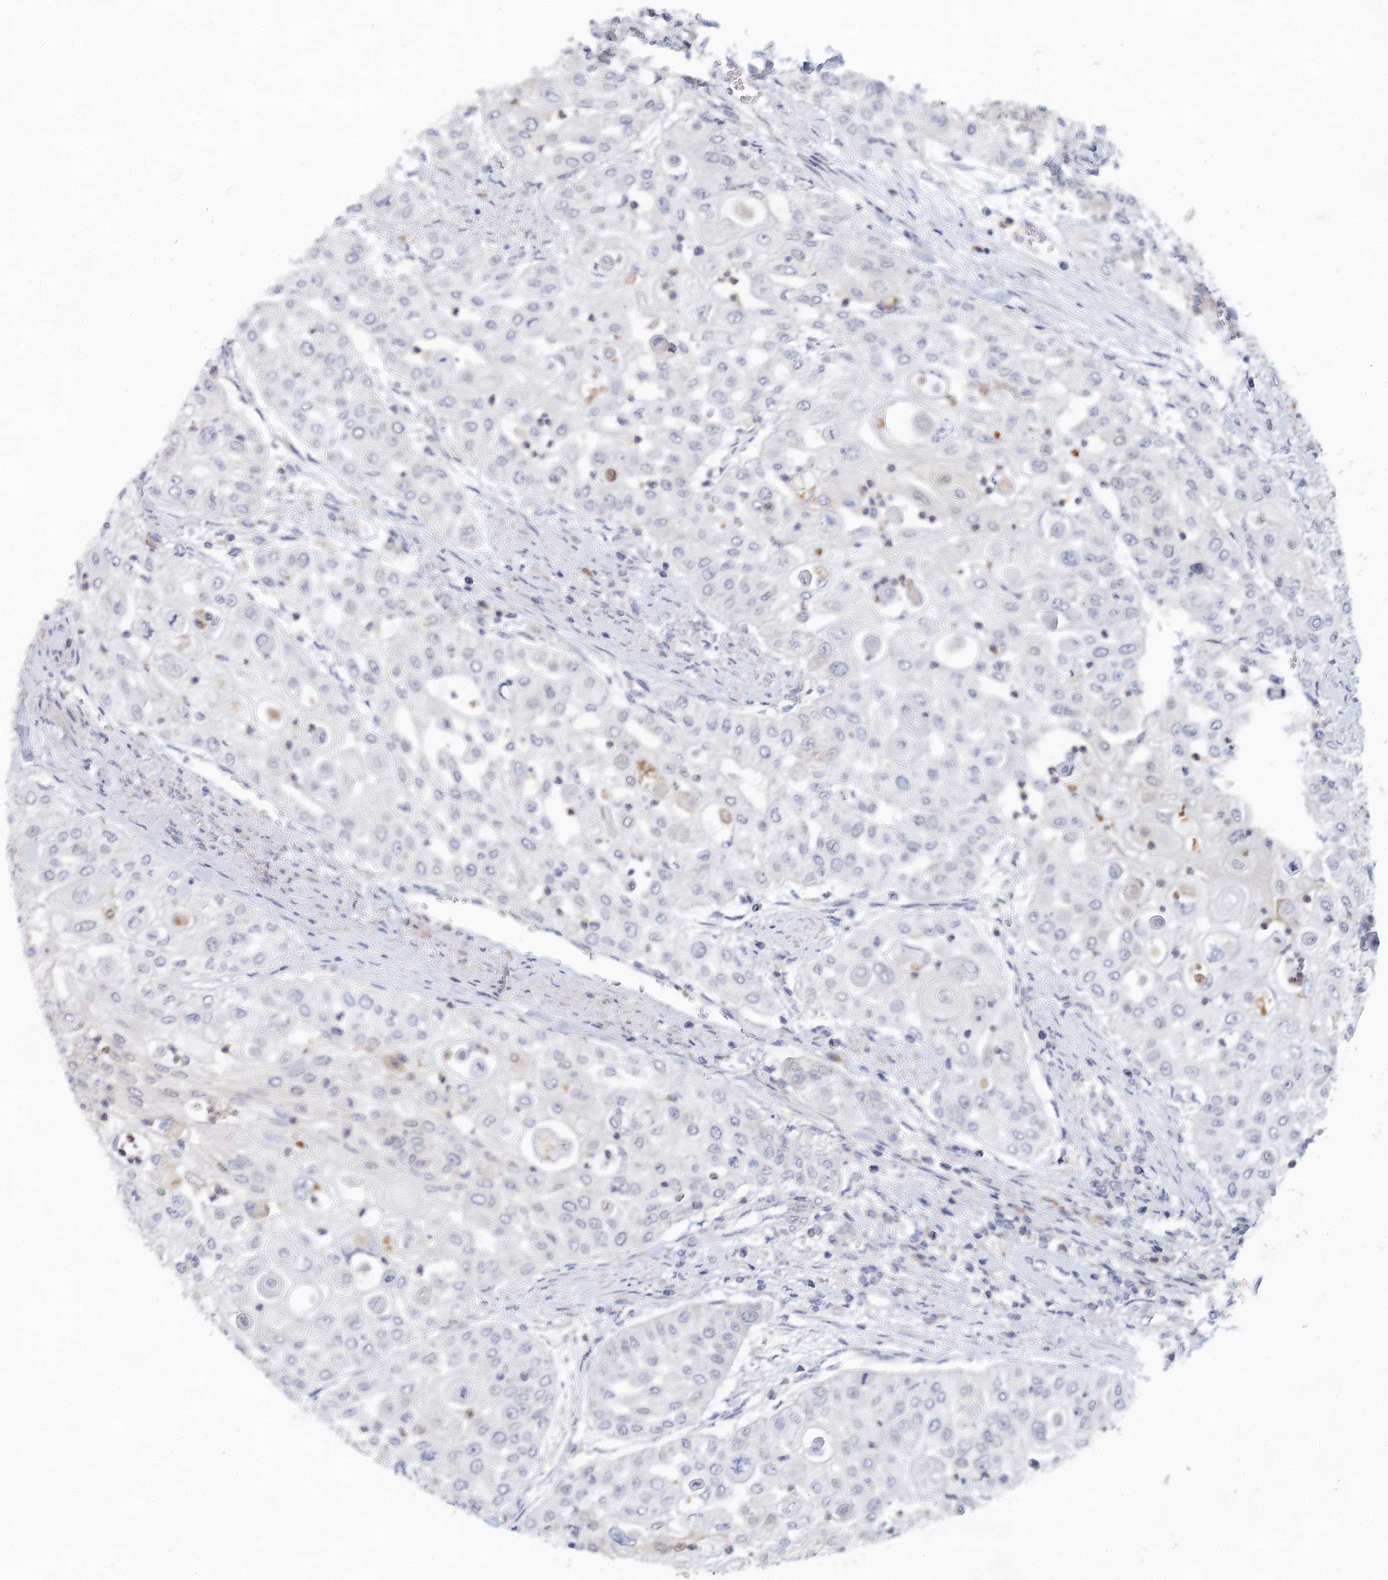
{"staining": {"intensity": "negative", "quantity": "none", "location": "none"}, "tissue": "urothelial cancer", "cell_type": "Tumor cells", "image_type": "cancer", "snomed": [{"axis": "morphology", "description": "Urothelial carcinoma, High grade"}, {"axis": "topography", "description": "Urinary bladder"}], "caption": "DAB immunohistochemical staining of human high-grade urothelial carcinoma displays no significant expression in tumor cells.", "gene": "BLTP1", "patient": {"sex": "female", "age": 79}}